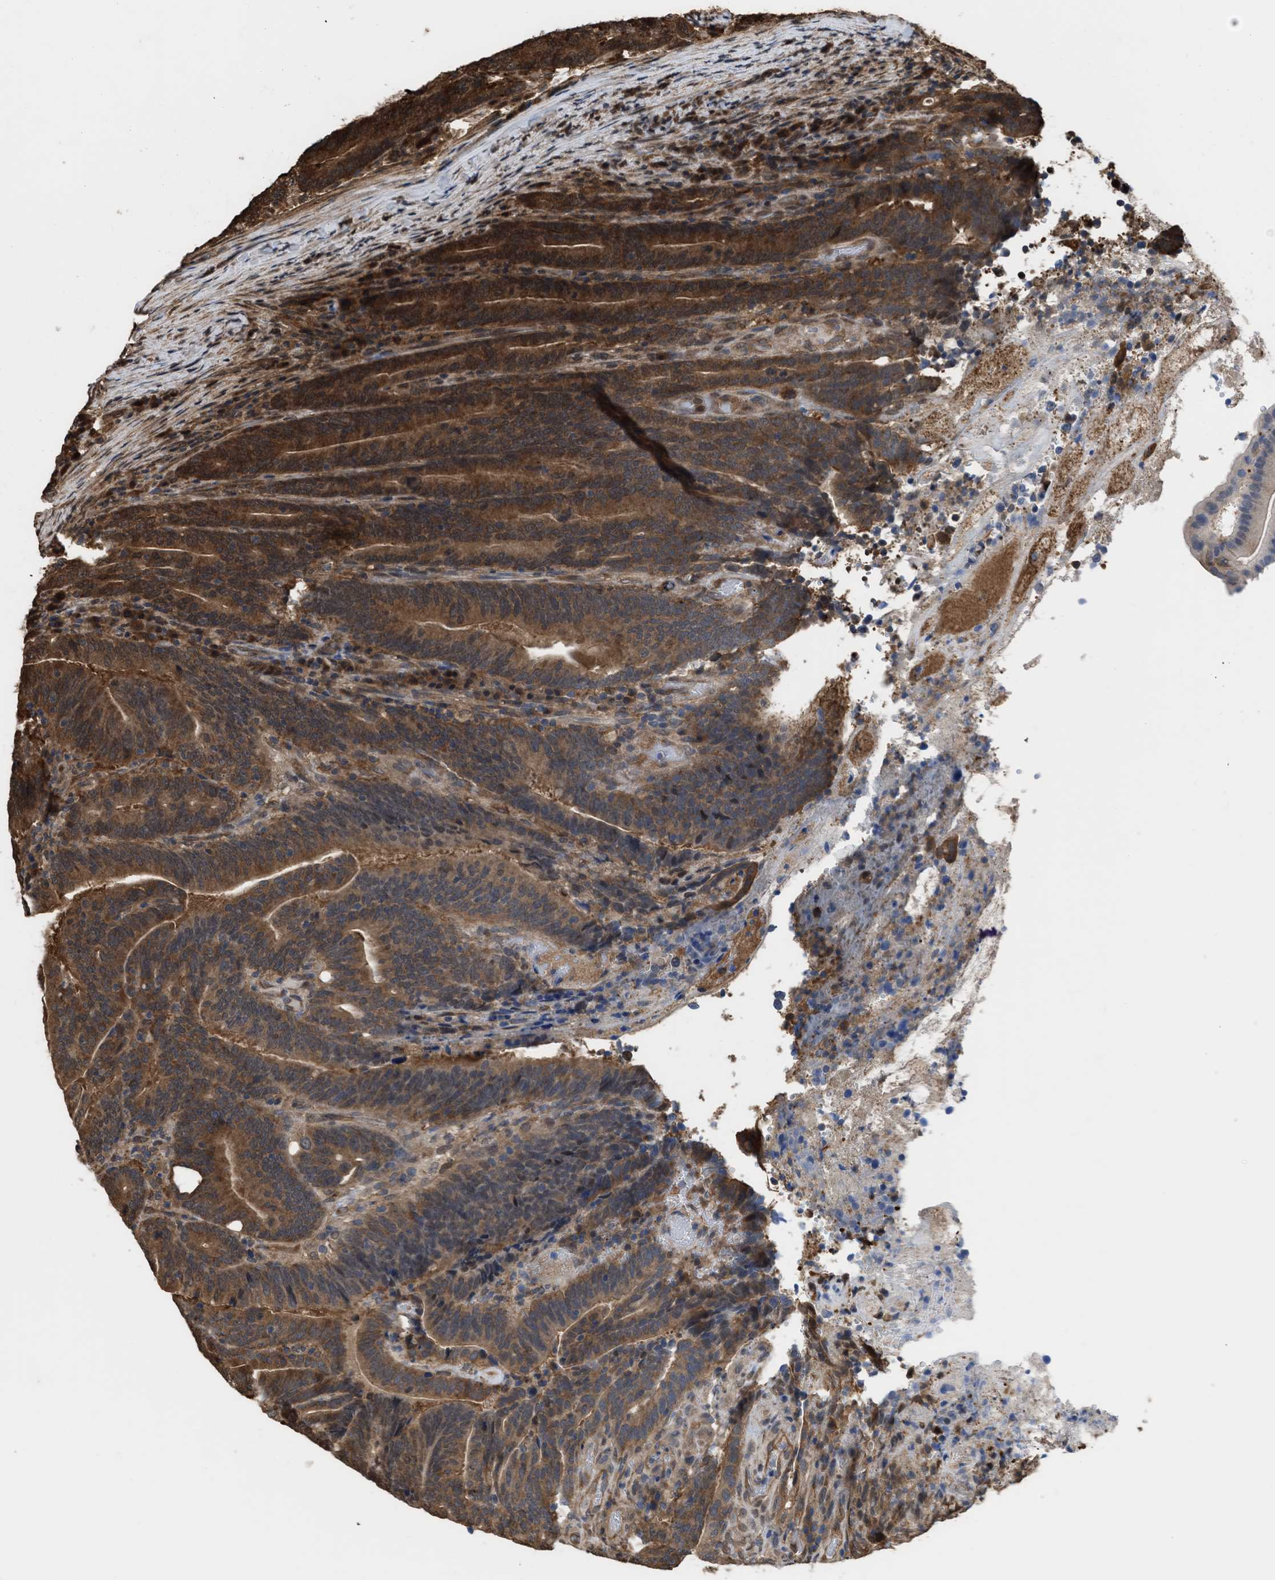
{"staining": {"intensity": "moderate", "quantity": ">75%", "location": "cytoplasmic/membranous,nuclear"}, "tissue": "colorectal cancer", "cell_type": "Tumor cells", "image_type": "cancer", "snomed": [{"axis": "morphology", "description": "Adenocarcinoma, NOS"}, {"axis": "topography", "description": "Colon"}], "caption": "IHC staining of adenocarcinoma (colorectal), which displays medium levels of moderate cytoplasmic/membranous and nuclear expression in about >75% of tumor cells indicating moderate cytoplasmic/membranous and nuclear protein positivity. The staining was performed using DAB (3,3'-diaminobenzidine) (brown) for protein detection and nuclei were counterstained in hematoxylin (blue).", "gene": "YWHAG", "patient": {"sex": "female", "age": 66}}